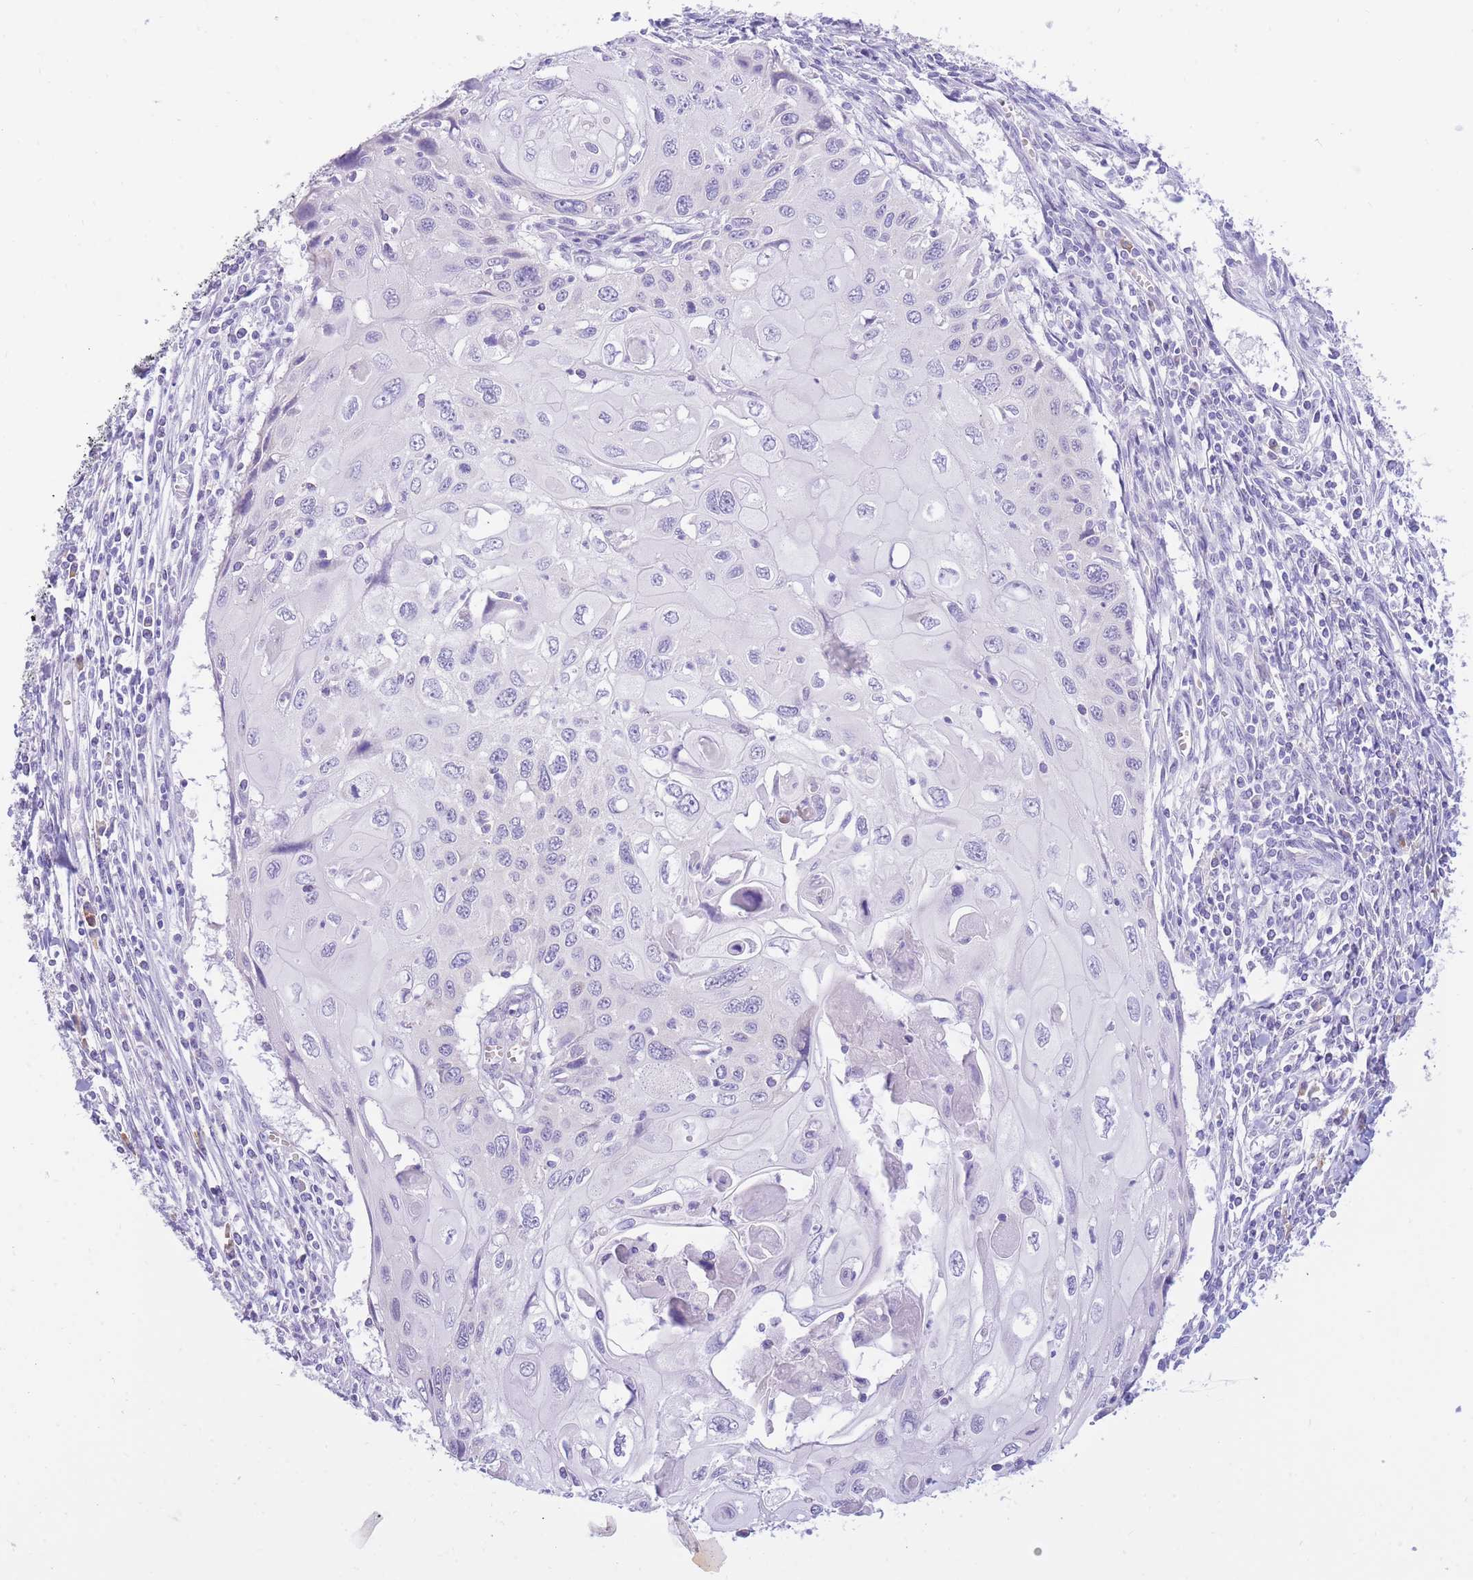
{"staining": {"intensity": "negative", "quantity": "none", "location": "none"}, "tissue": "cervical cancer", "cell_type": "Tumor cells", "image_type": "cancer", "snomed": [{"axis": "morphology", "description": "Squamous cell carcinoma, NOS"}, {"axis": "topography", "description": "Cervix"}], "caption": "Tumor cells show no significant staining in cervical cancer.", "gene": "SSUH2", "patient": {"sex": "female", "age": 70}}